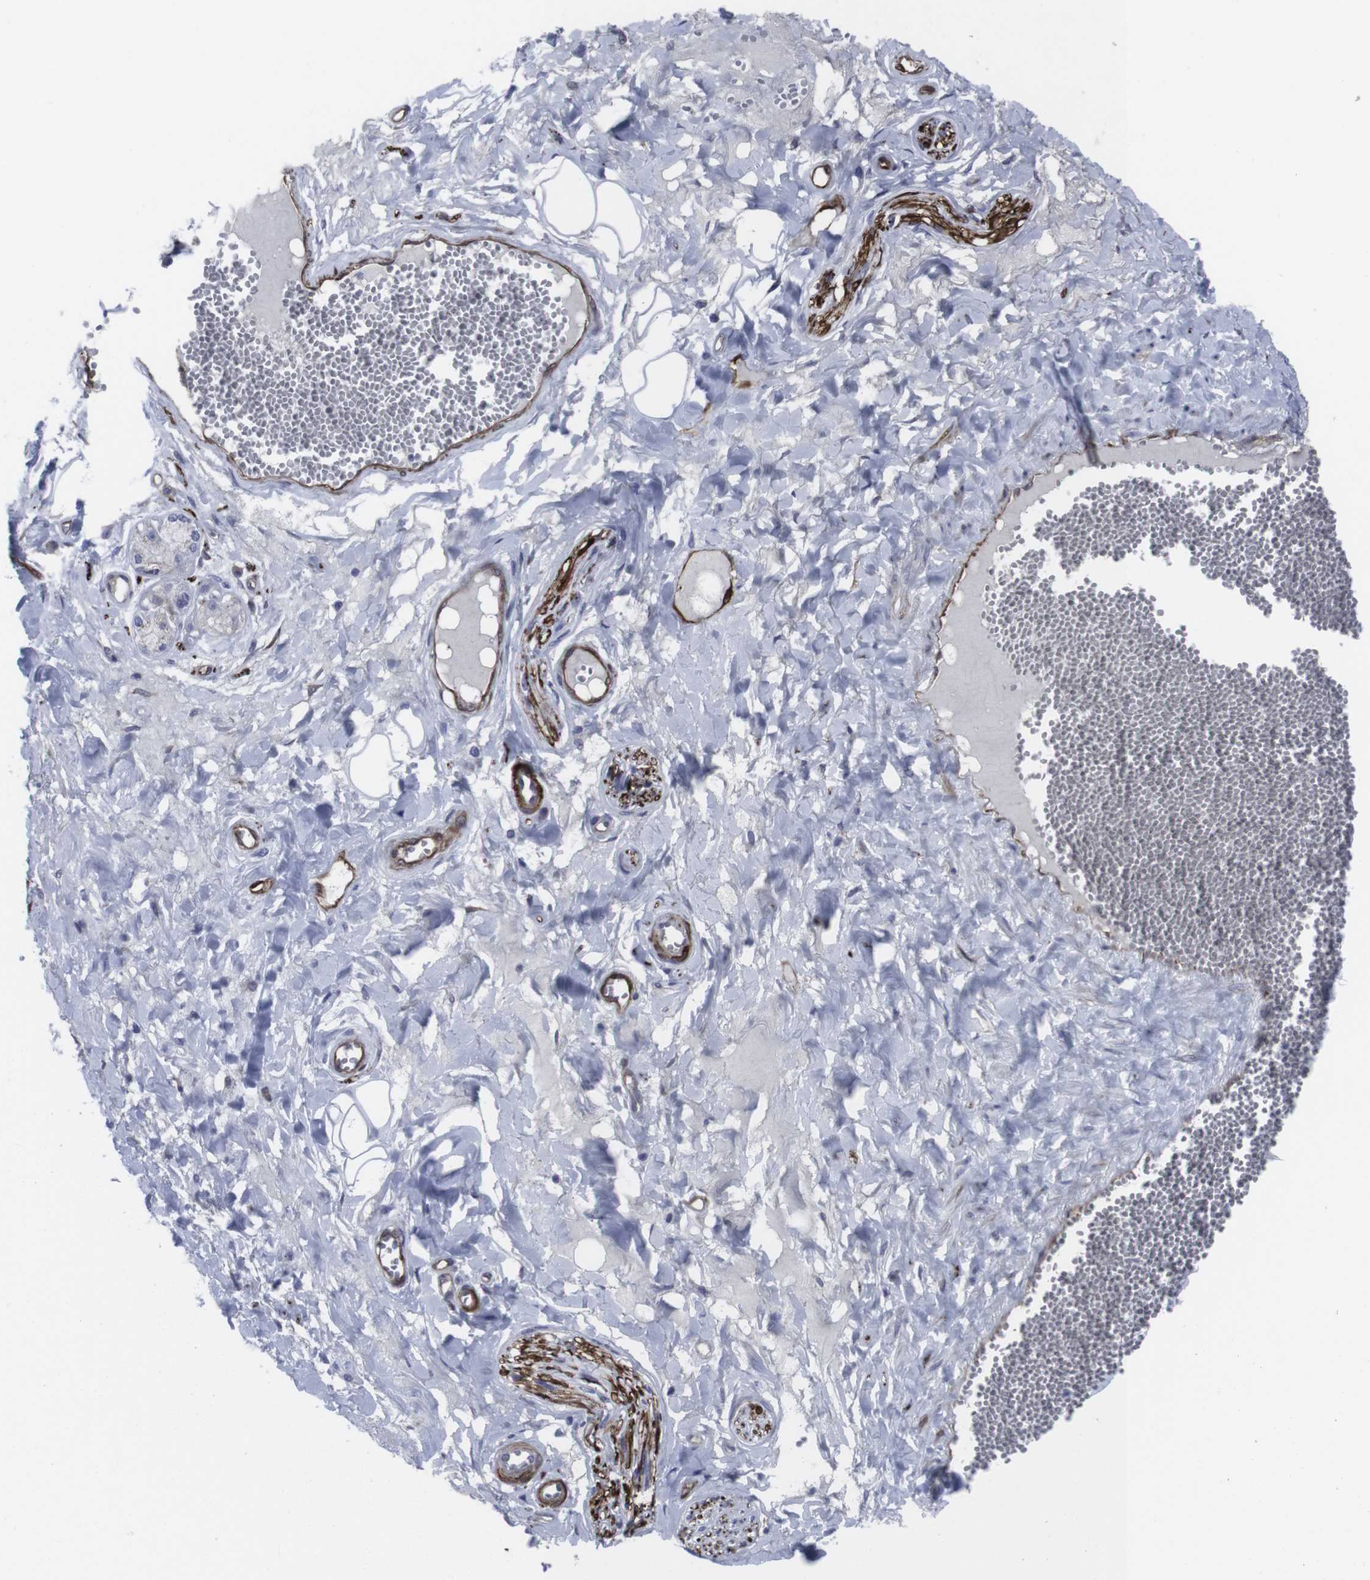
{"staining": {"intensity": "moderate", "quantity": "<25%", "location": "cytoplasmic/membranous"}, "tissue": "adipose tissue", "cell_type": "Adipocytes", "image_type": "normal", "snomed": [{"axis": "morphology", "description": "Normal tissue, NOS"}, {"axis": "morphology", "description": "Inflammation, NOS"}, {"axis": "topography", "description": "Salivary gland"}, {"axis": "topography", "description": "Peripheral nerve tissue"}], "caption": "Adipose tissue stained with immunohistochemistry (IHC) exhibits moderate cytoplasmic/membranous positivity in approximately <25% of adipocytes.", "gene": "SNCG", "patient": {"sex": "female", "age": 75}}